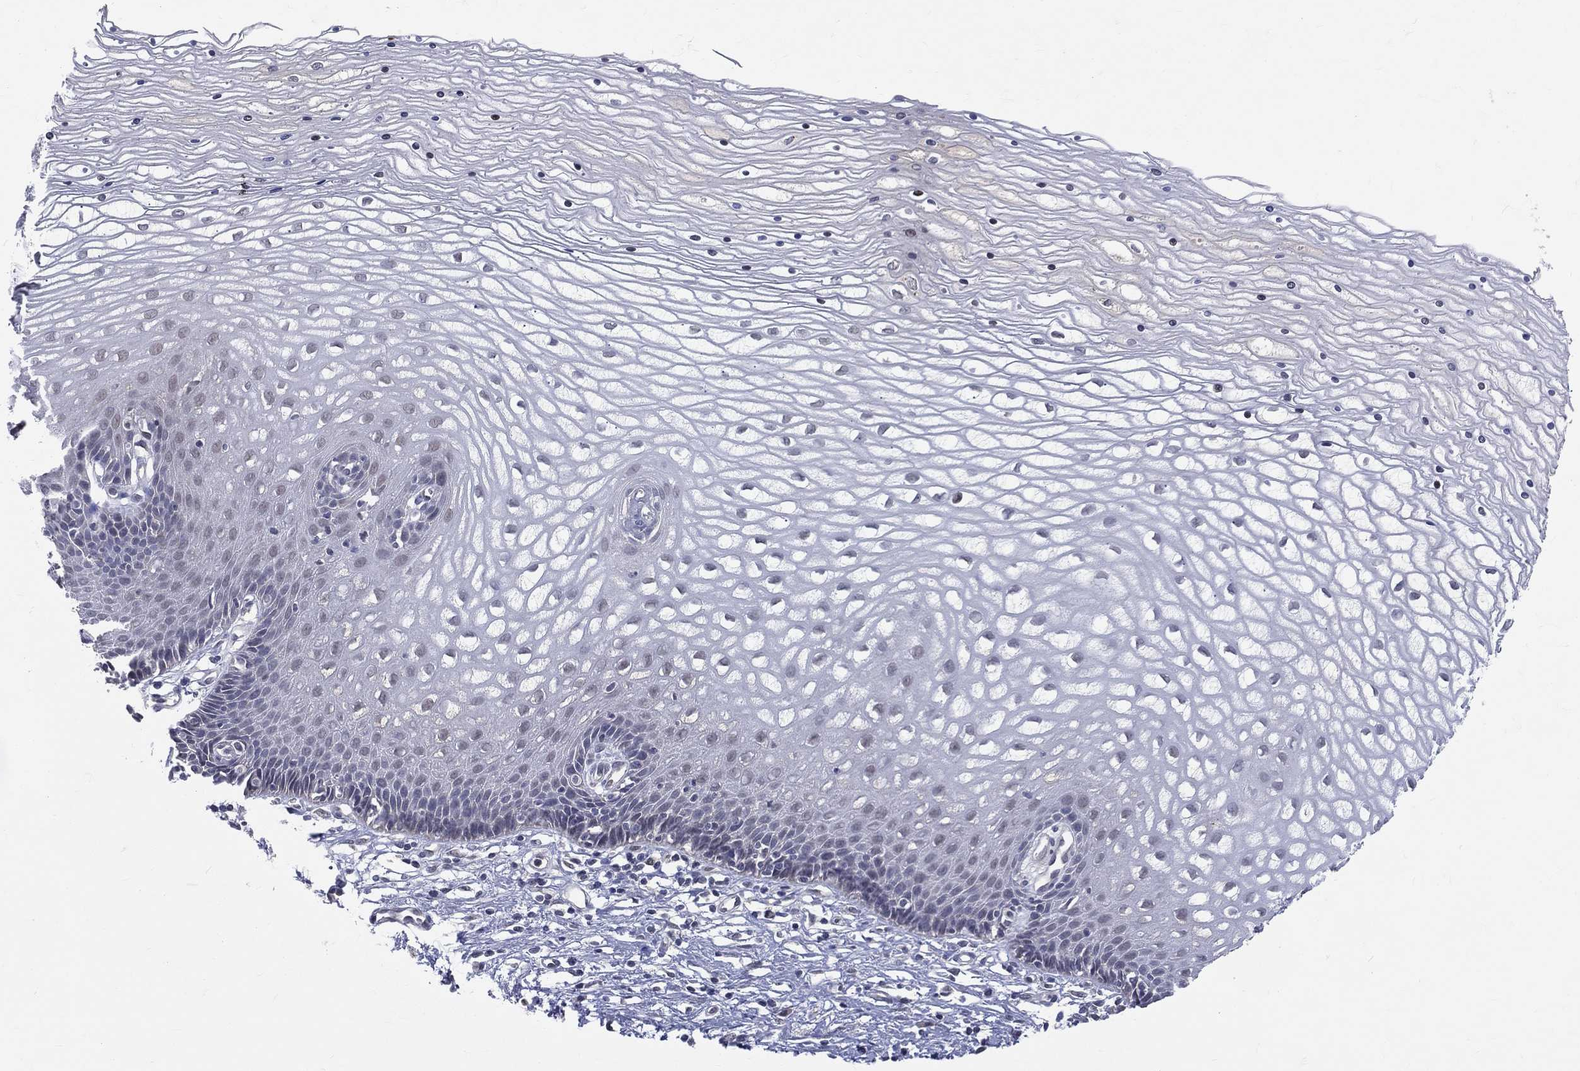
{"staining": {"intensity": "negative", "quantity": "none", "location": "none"}, "tissue": "cervix", "cell_type": "Glandular cells", "image_type": "normal", "snomed": [{"axis": "morphology", "description": "Normal tissue, NOS"}, {"axis": "topography", "description": "Cervix"}], "caption": "A micrograph of cervix stained for a protein demonstrates no brown staining in glandular cells. Nuclei are stained in blue.", "gene": "DLG4", "patient": {"sex": "female", "age": 35}}